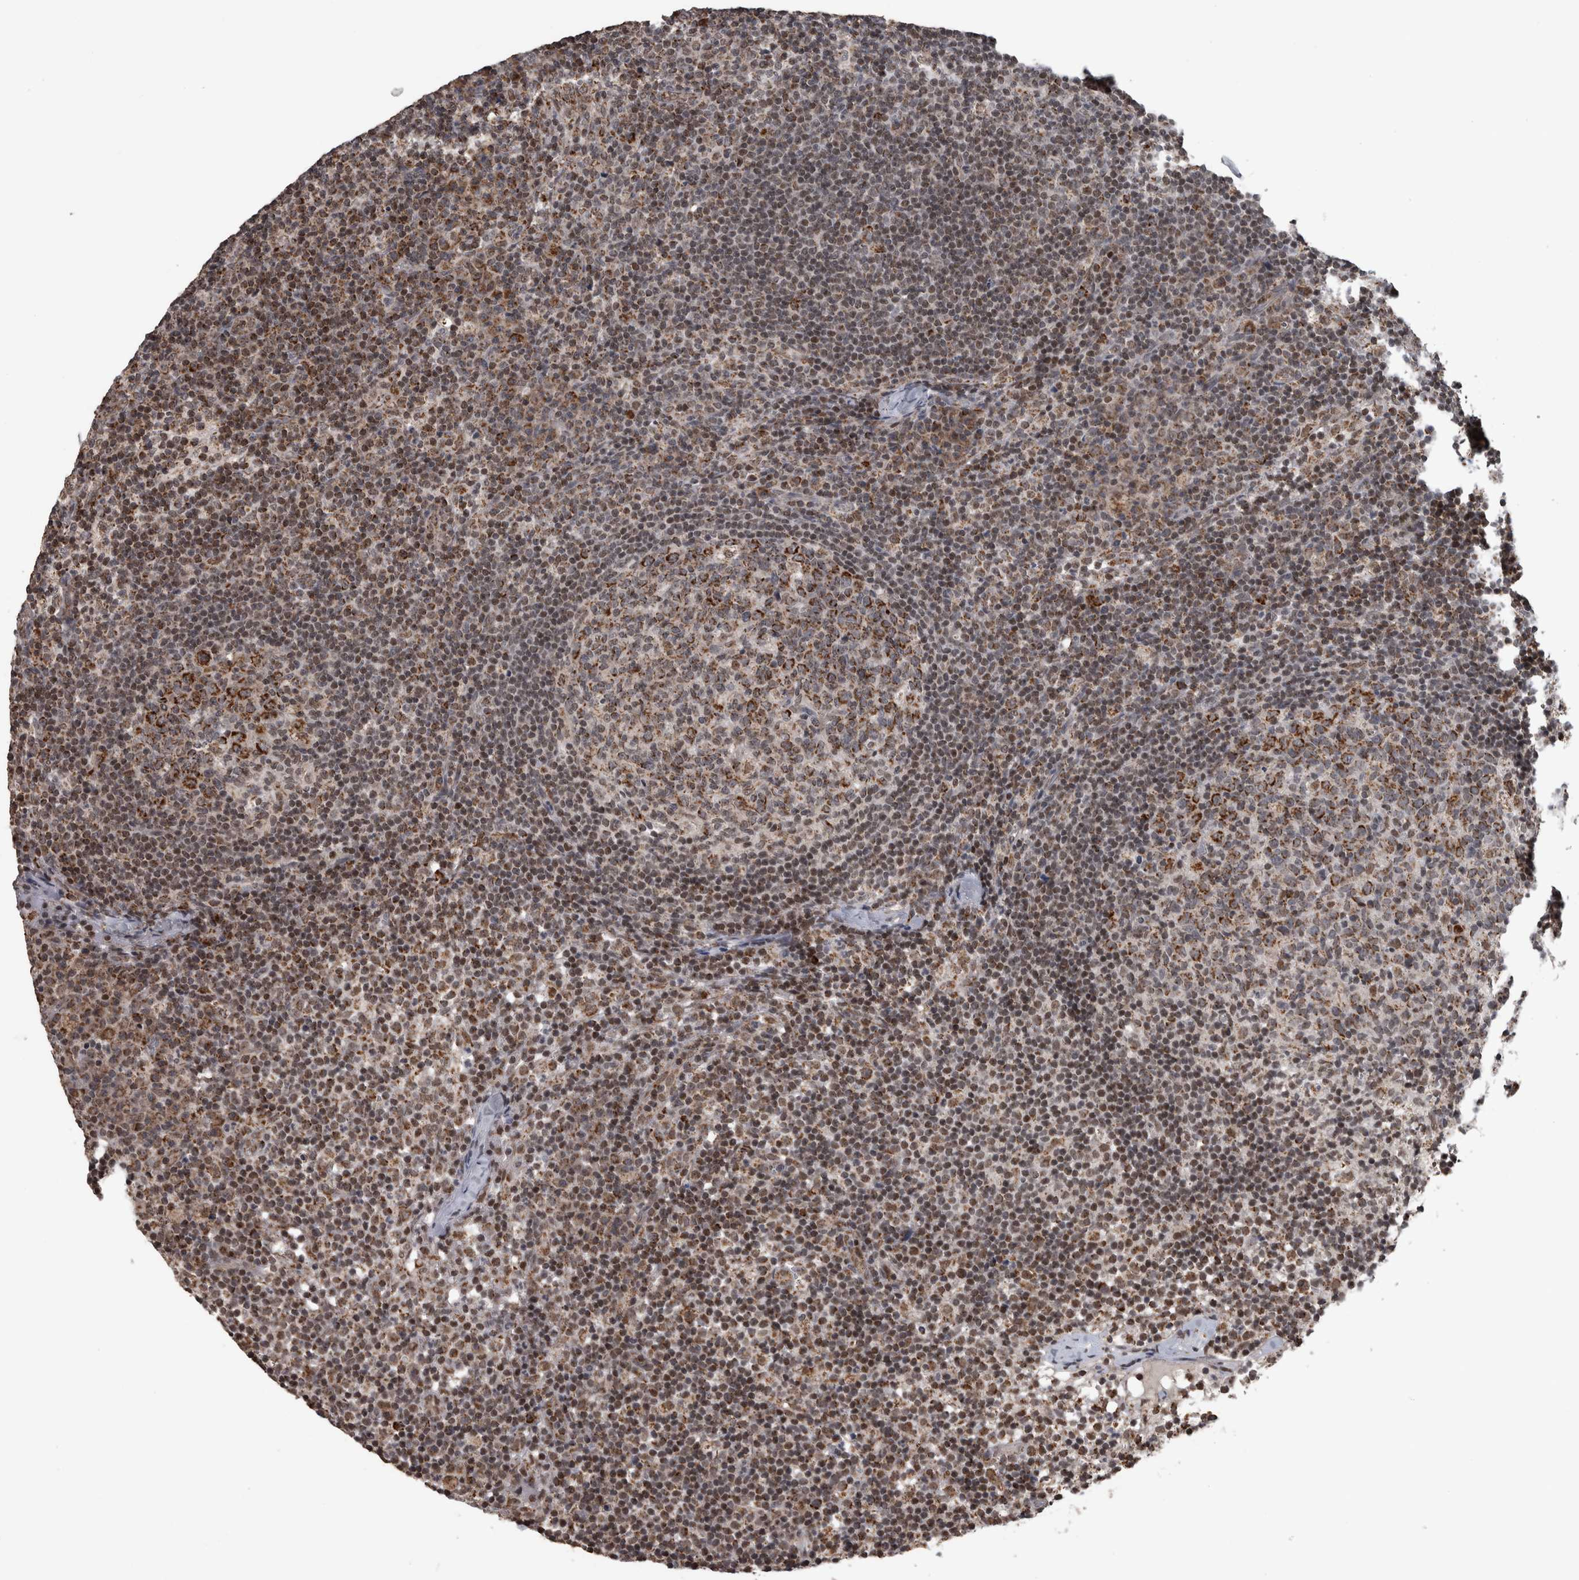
{"staining": {"intensity": "strong", "quantity": "25%-75%", "location": "cytoplasmic/membranous"}, "tissue": "lymph node", "cell_type": "Germinal center cells", "image_type": "normal", "snomed": [{"axis": "morphology", "description": "Normal tissue, NOS"}, {"axis": "morphology", "description": "Inflammation, NOS"}, {"axis": "topography", "description": "Lymph node"}], "caption": "Immunohistochemistry (DAB (3,3'-diaminobenzidine)) staining of benign lymph node demonstrates strong cytoplasmic/membranous protein positivity in about 25%-75% of germinal center cells.", "gene": "OR2K2", "patient": {"sex": "male", "age": 55}}